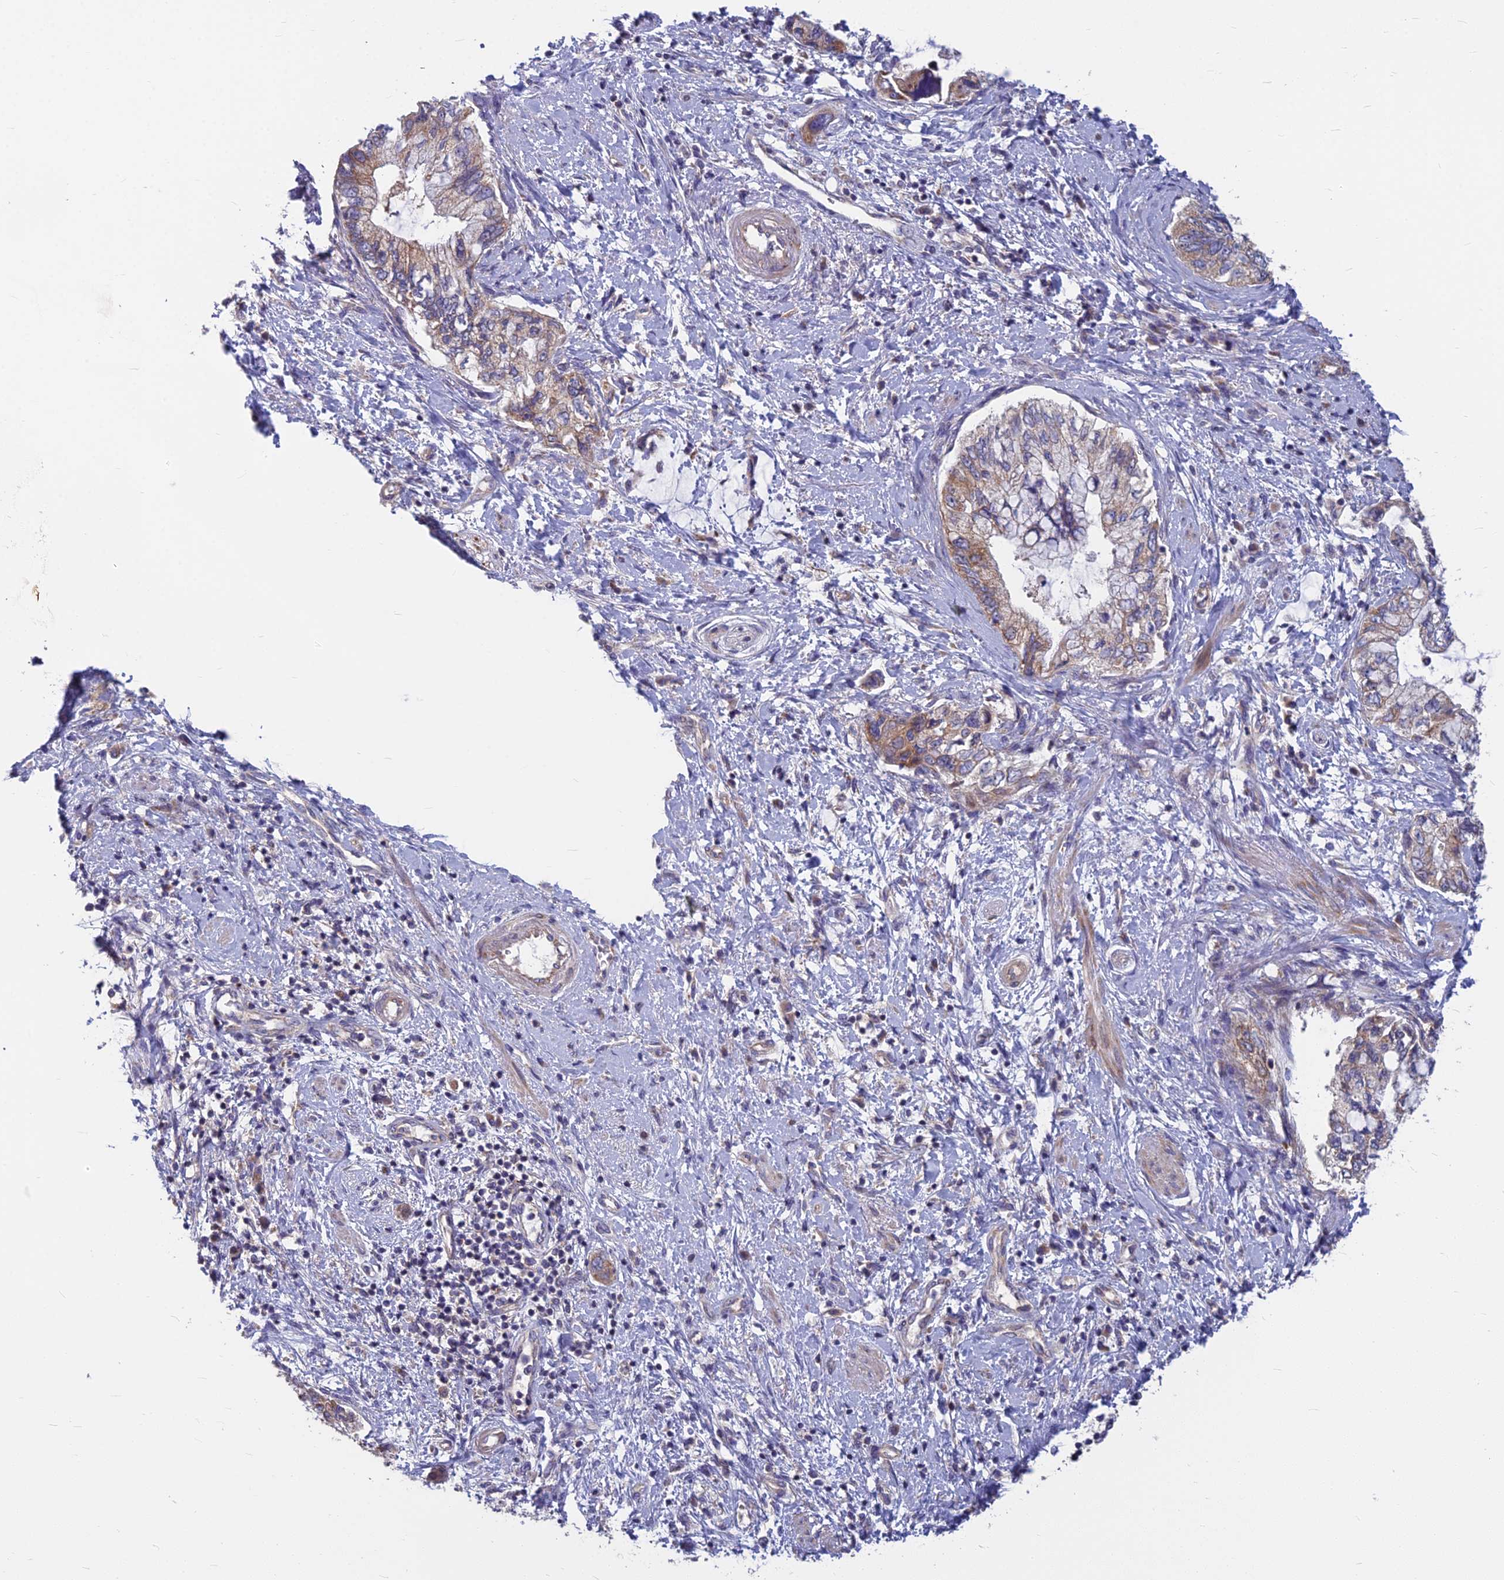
{"staining": {"intensity": "moderate", "quantity": "25%-75%", "location": "cytoplasmic/membranous"}, "tissue": "pancreatic cancer", "cell_type": "Tumor cells", "image_type": "cancer", "snomed": [{"axis": "morphology", "description": "Adenocarcinoma, NOS"}, {"axis": "topography", "description": "Pancreas"}], "caption": "The immunohistochemical stain labels moderate cytoplasmic/membranous expression in tumor cells of pancreatic cancer (adenocarcinoma) tissue. (Stains: DAB in brown, nuclei in blue, Microscopy: brightfield microscopy at high magnification).", "gene": "COX20", "patient": {"sex": "female", "age": 73}}